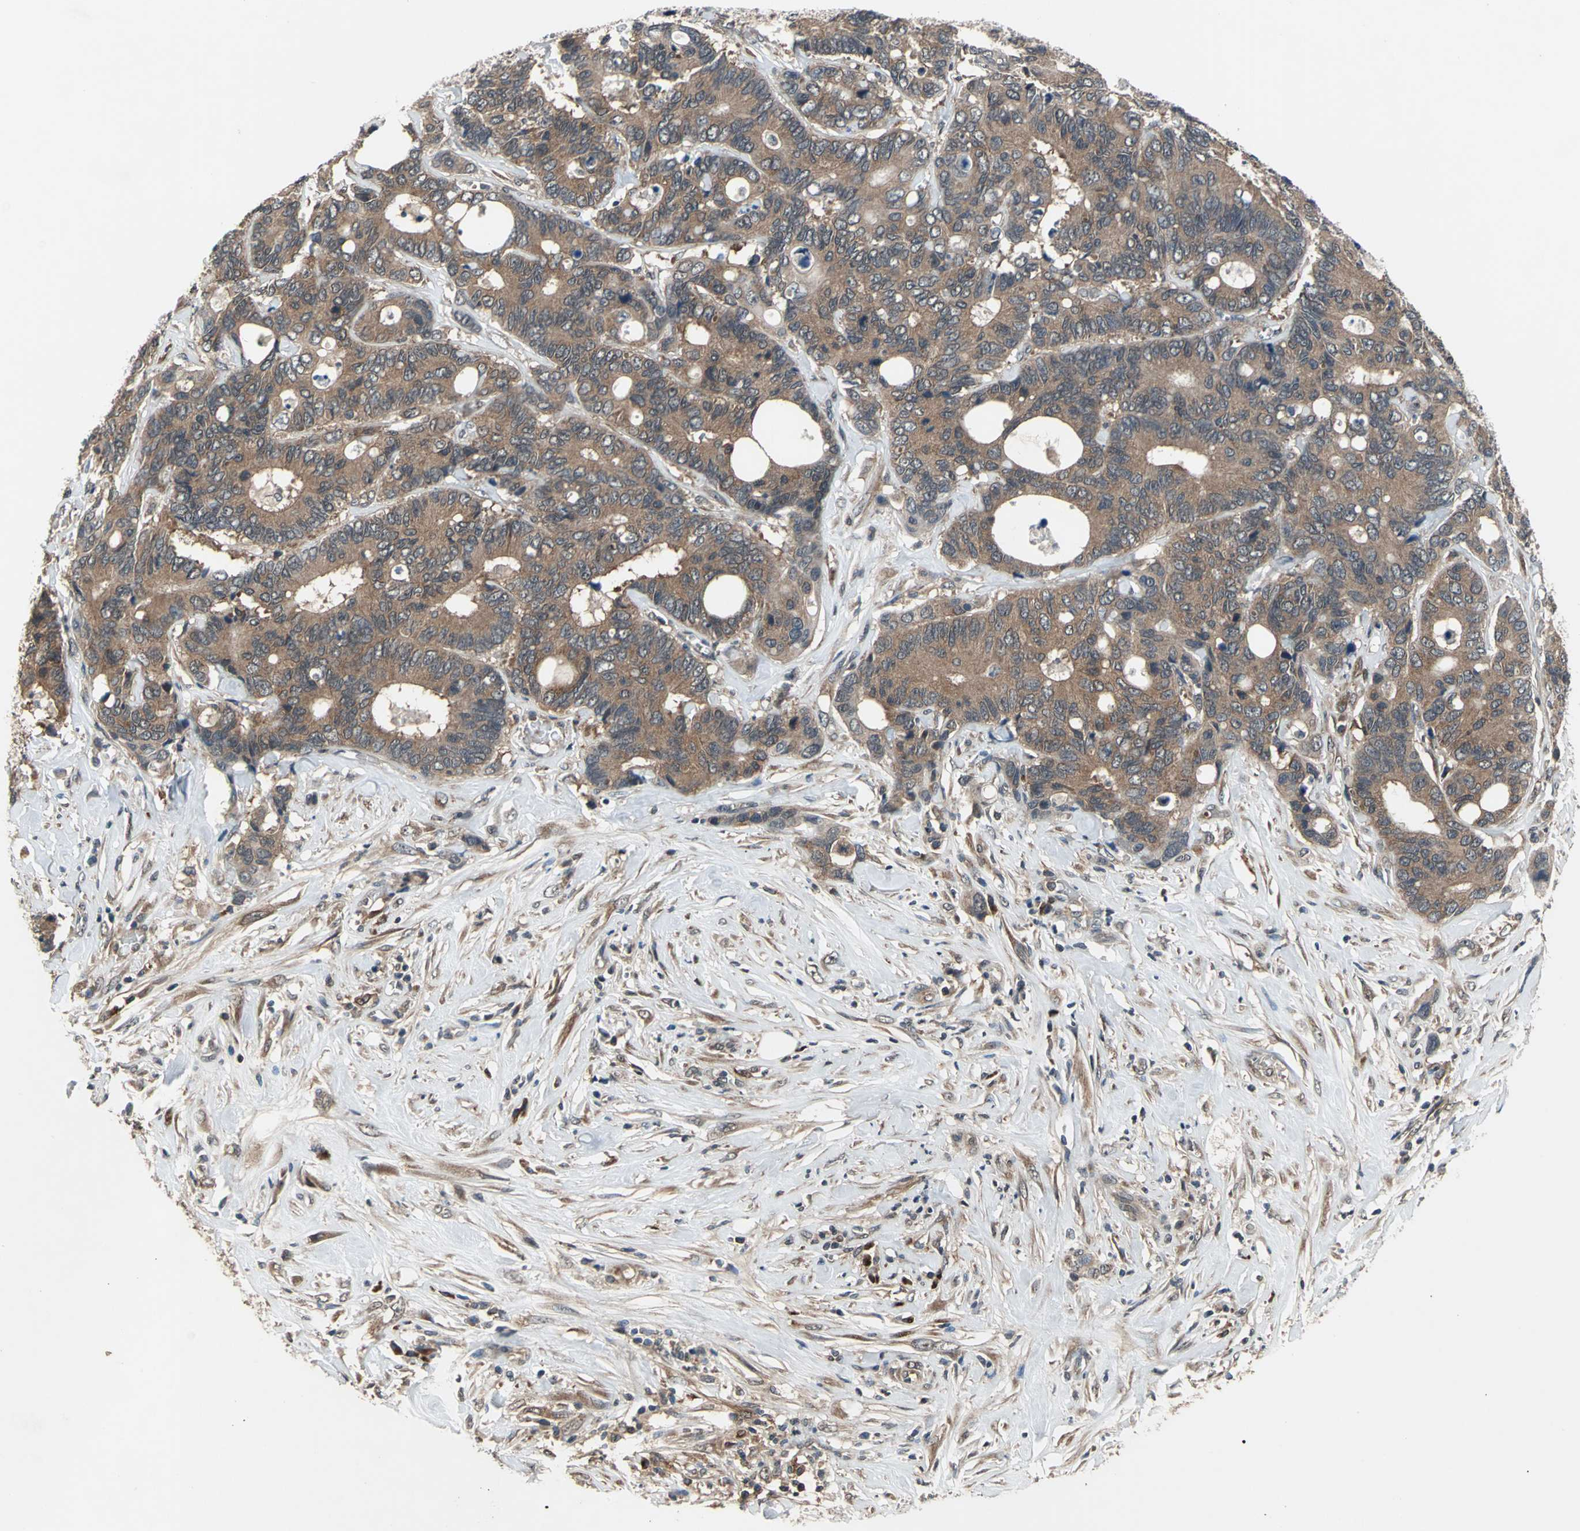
{"staining": {"intensity": "moderate", "quantity": ">75%", "location": "cytoplasmic/membranous"}, "tissue": "colorectal cancer", "cell_type": "Tumor cells", "image_type": "cancer", "snomed": [{"axis": "morphology", "description": "Adenocarcinoma, NOS"}, {"axis": "topography", "description": "Rectum"}], "caption": "Adenocarcinoma (colorectal) tissue demonstrates moderate cytoplasmic/membranous expression in approximately >75% of tumor cells", "gene": "NFKBIE", "patient": {"sex": "male", "age": 55}}